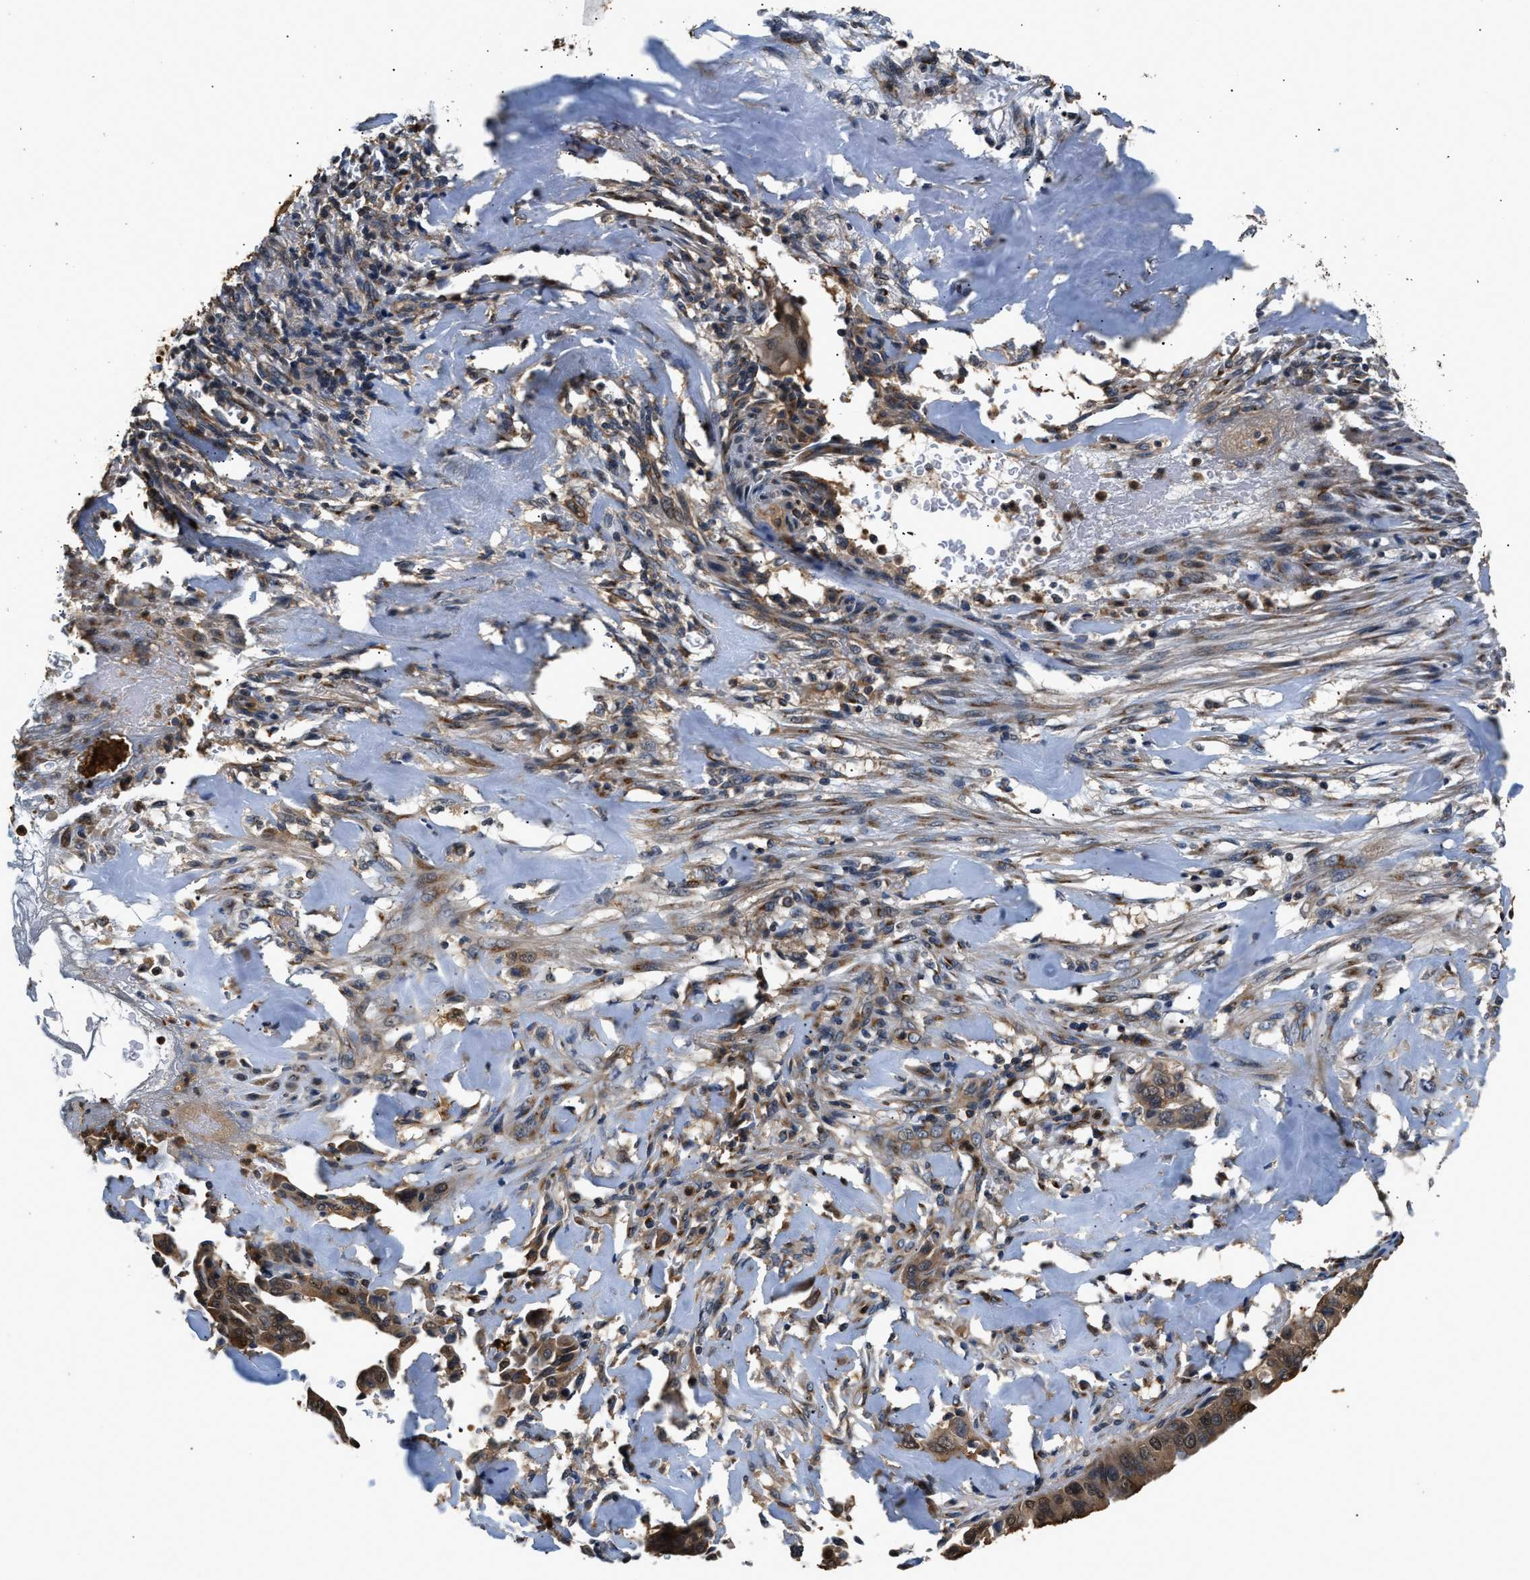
{"staining": {"intensity": "moderate", "quantity": "25%-75%", "location": "cytoplasmic/membranous,nuclear"}, "tissue": "liver cancer", "cell_type": "Tumor cells", "image_type": "cancer", "snomed": [{"axis": "morphology", "description": "Cholangiocarcinoma"}, {"axis": "topography", "description": "Liver"}], "caption": "Liver cancer stained with DAB IHC displays medium levels of moderate cytoplasmic/membranous and nuclear positivity in about 25%-75% of tumor cells.", "gene": "CHUK", "patient": {"sex": "female", "age": 67}}